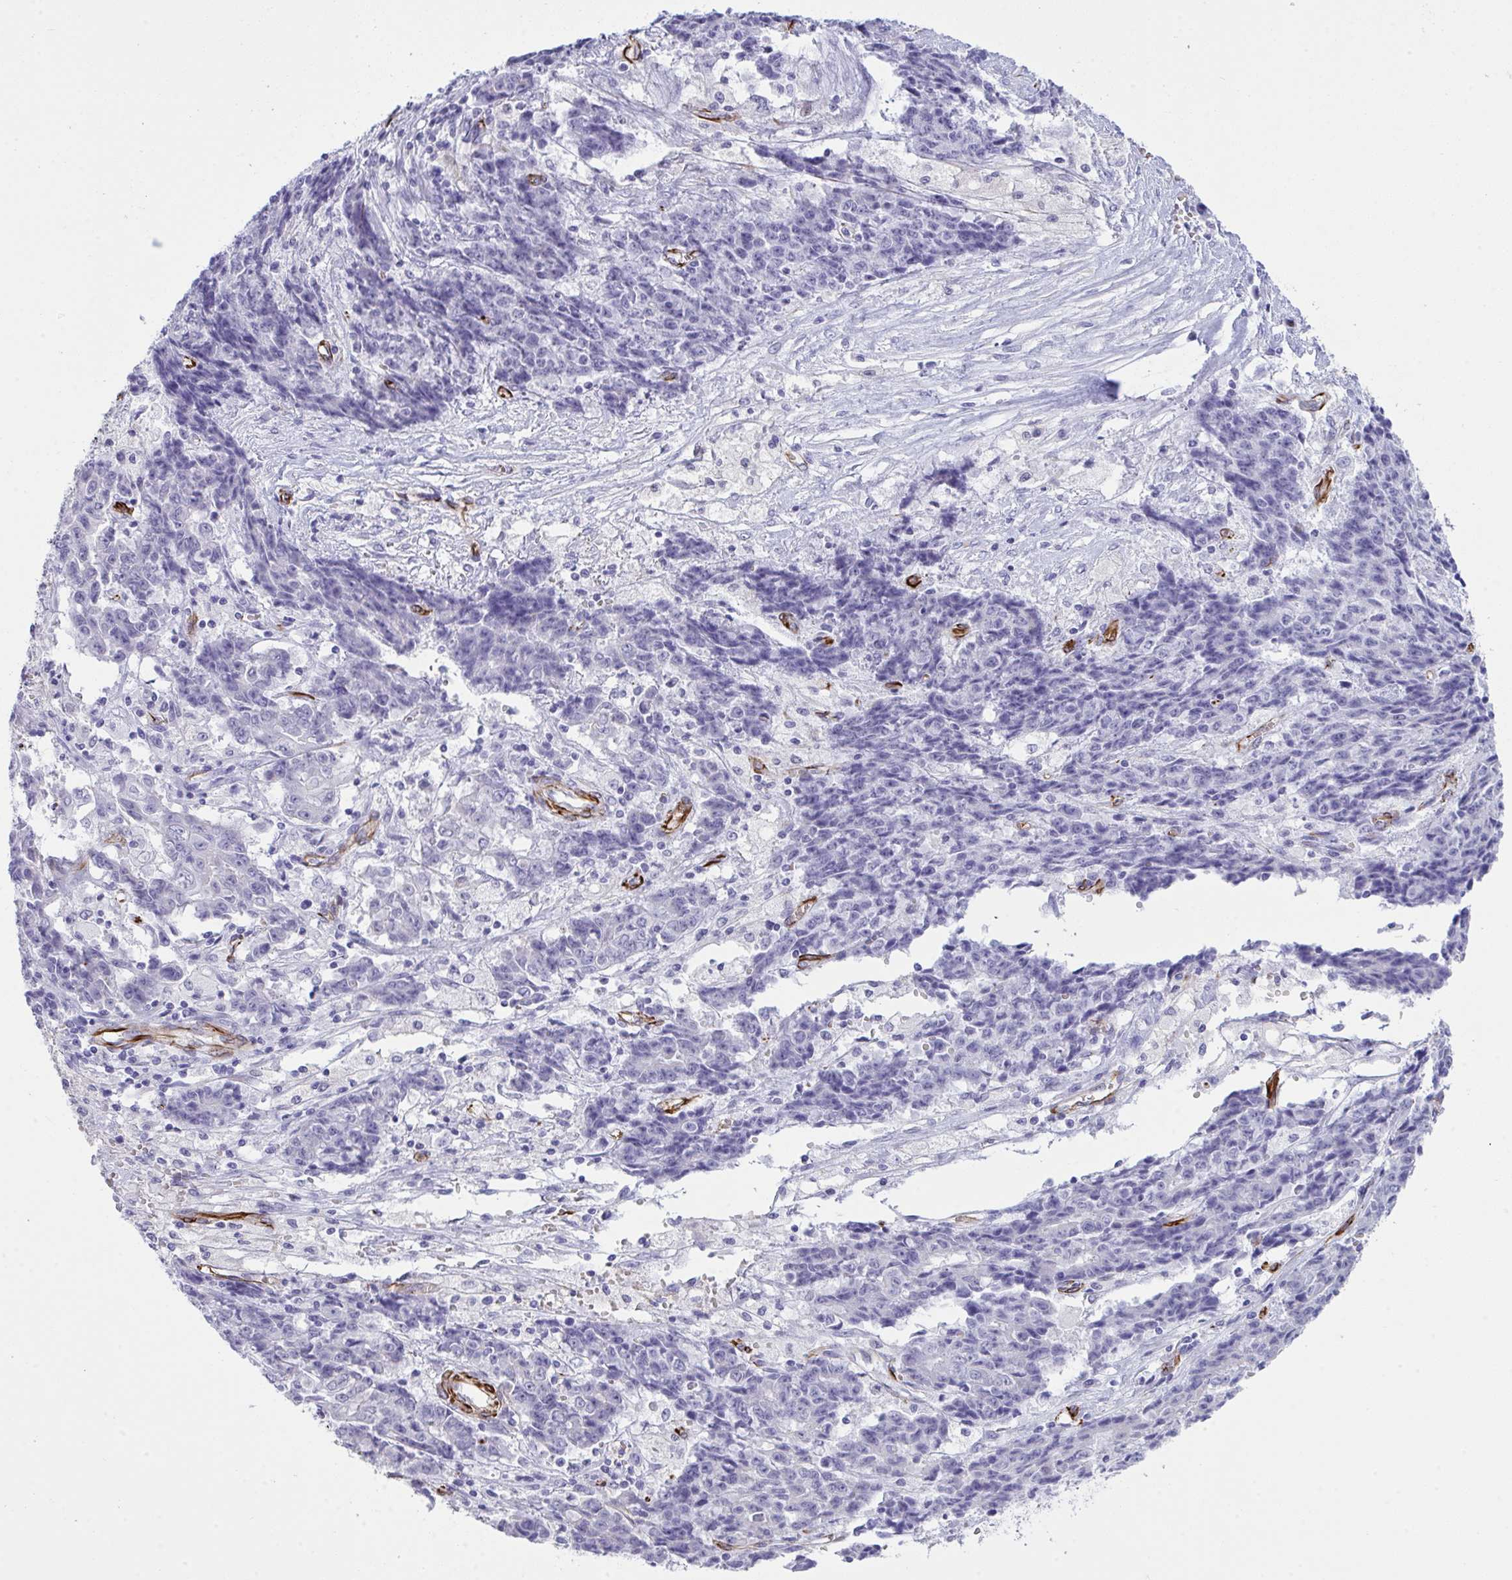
{"staining": {"intensity": "negative", "quantity": "none", "location": "none"}, "tissue": "ovarian cancer", "cell_type": "Tumor cells", "image_type": "cancer", "snomed": [{"axis": "morphology", "description": "Carcinoma, endometroid"}, {"axis": "topography", "description": "Ovary"}], "caption": "High power microscopy photomicrograph of an immunohistochemistry (IHC) histopathology image of ovarian cancer, revealing no significant positivity in tumor cells. (Stains: DAB (3,3'-diaminobenzidine) immunohistochemistry (IHC) with hematoxylin counter stain, Microscopy: brightfield microscopy at high magnification).", "gene": "SLC35B1", "patient": {"sex": "female", "age": 42}}